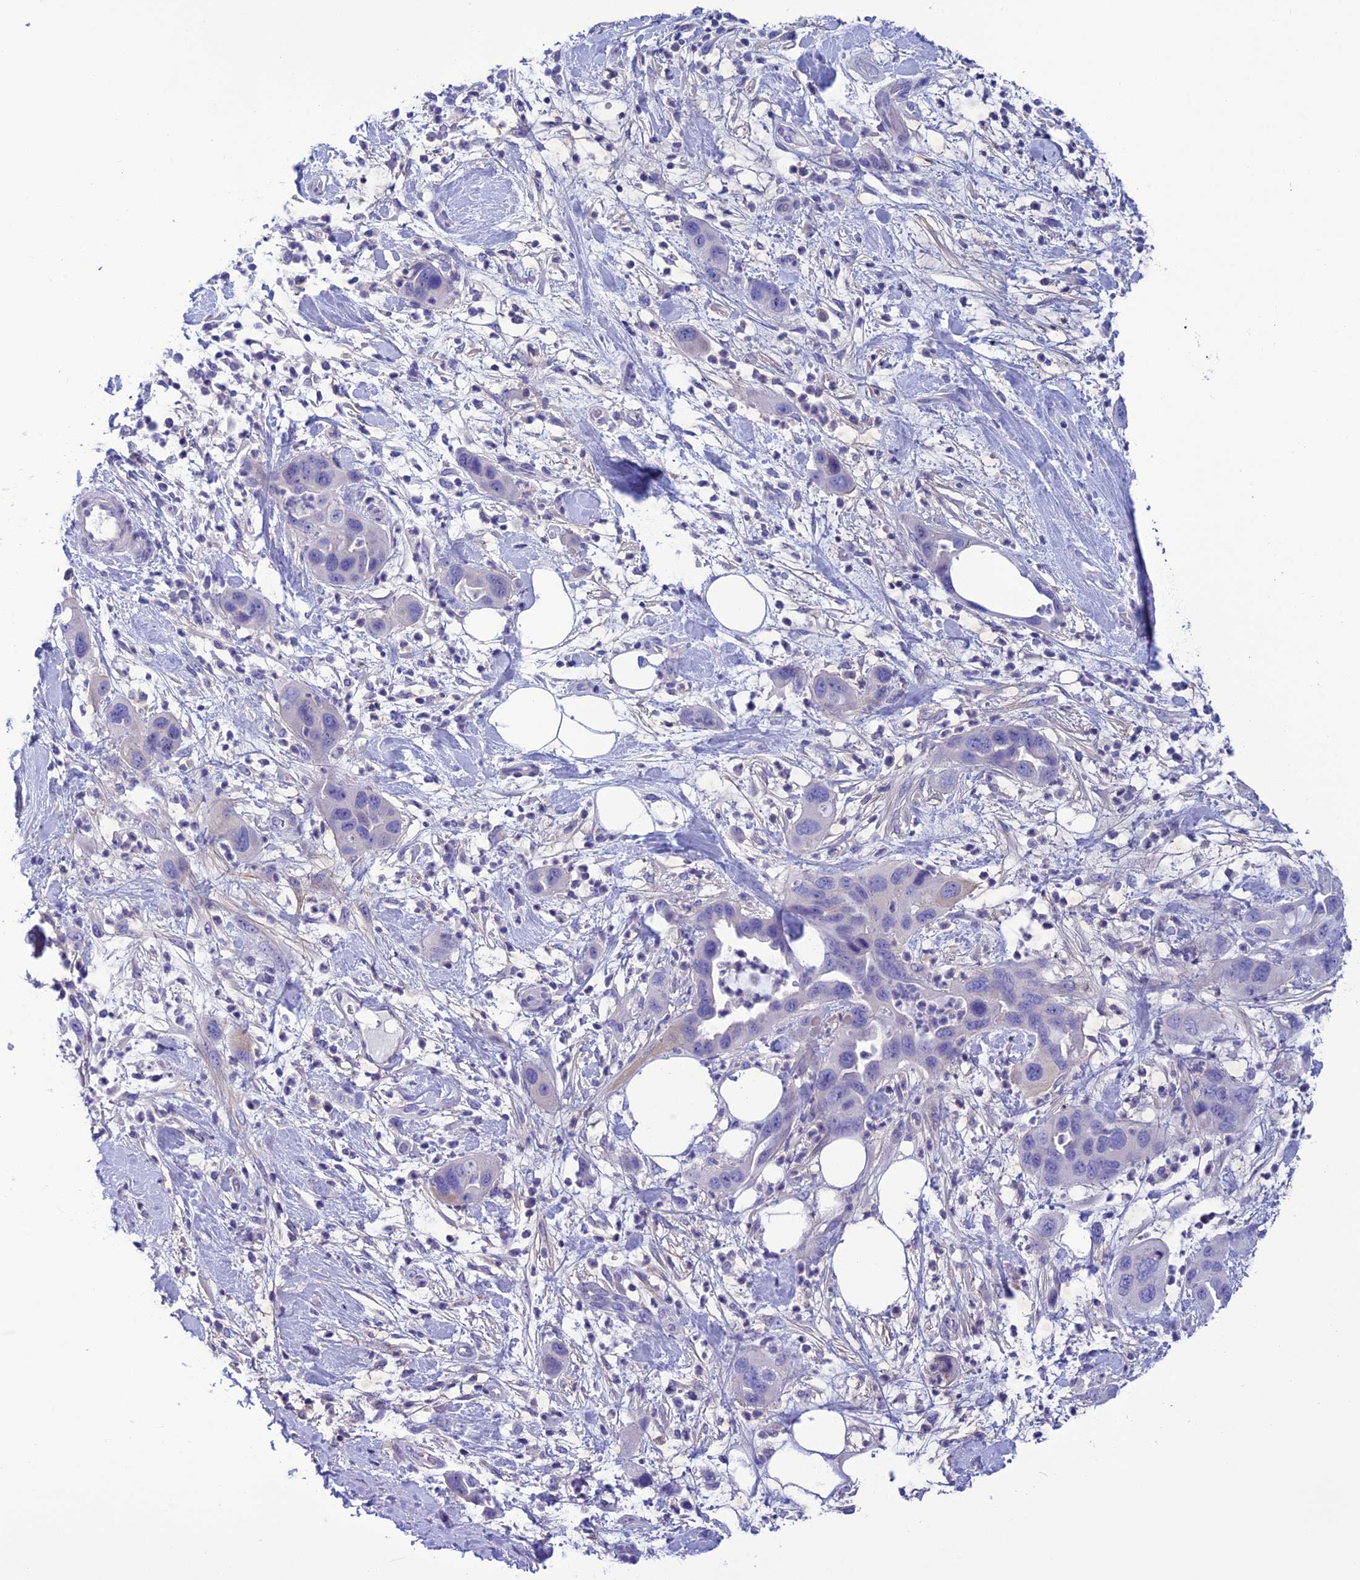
{"staining": {"intensity": "negative", "quantity": "none", "location": "none"}, "tissue": "pancreatic cancer", "cell_type": "Tumor cells", "image_type": "cancer", "snomed": [{"axis": "morphology", "description": "Adenocarcinoma, NOS"}, {"axis": "topography", "description": "Pancreas"}], "caption": "An image of adenocarcinoma (pancreatic) stained for a protein shows no brown staining in tumor cells.", "gene": "BBS2", "patient": {"sex": "female", "age": 71}}